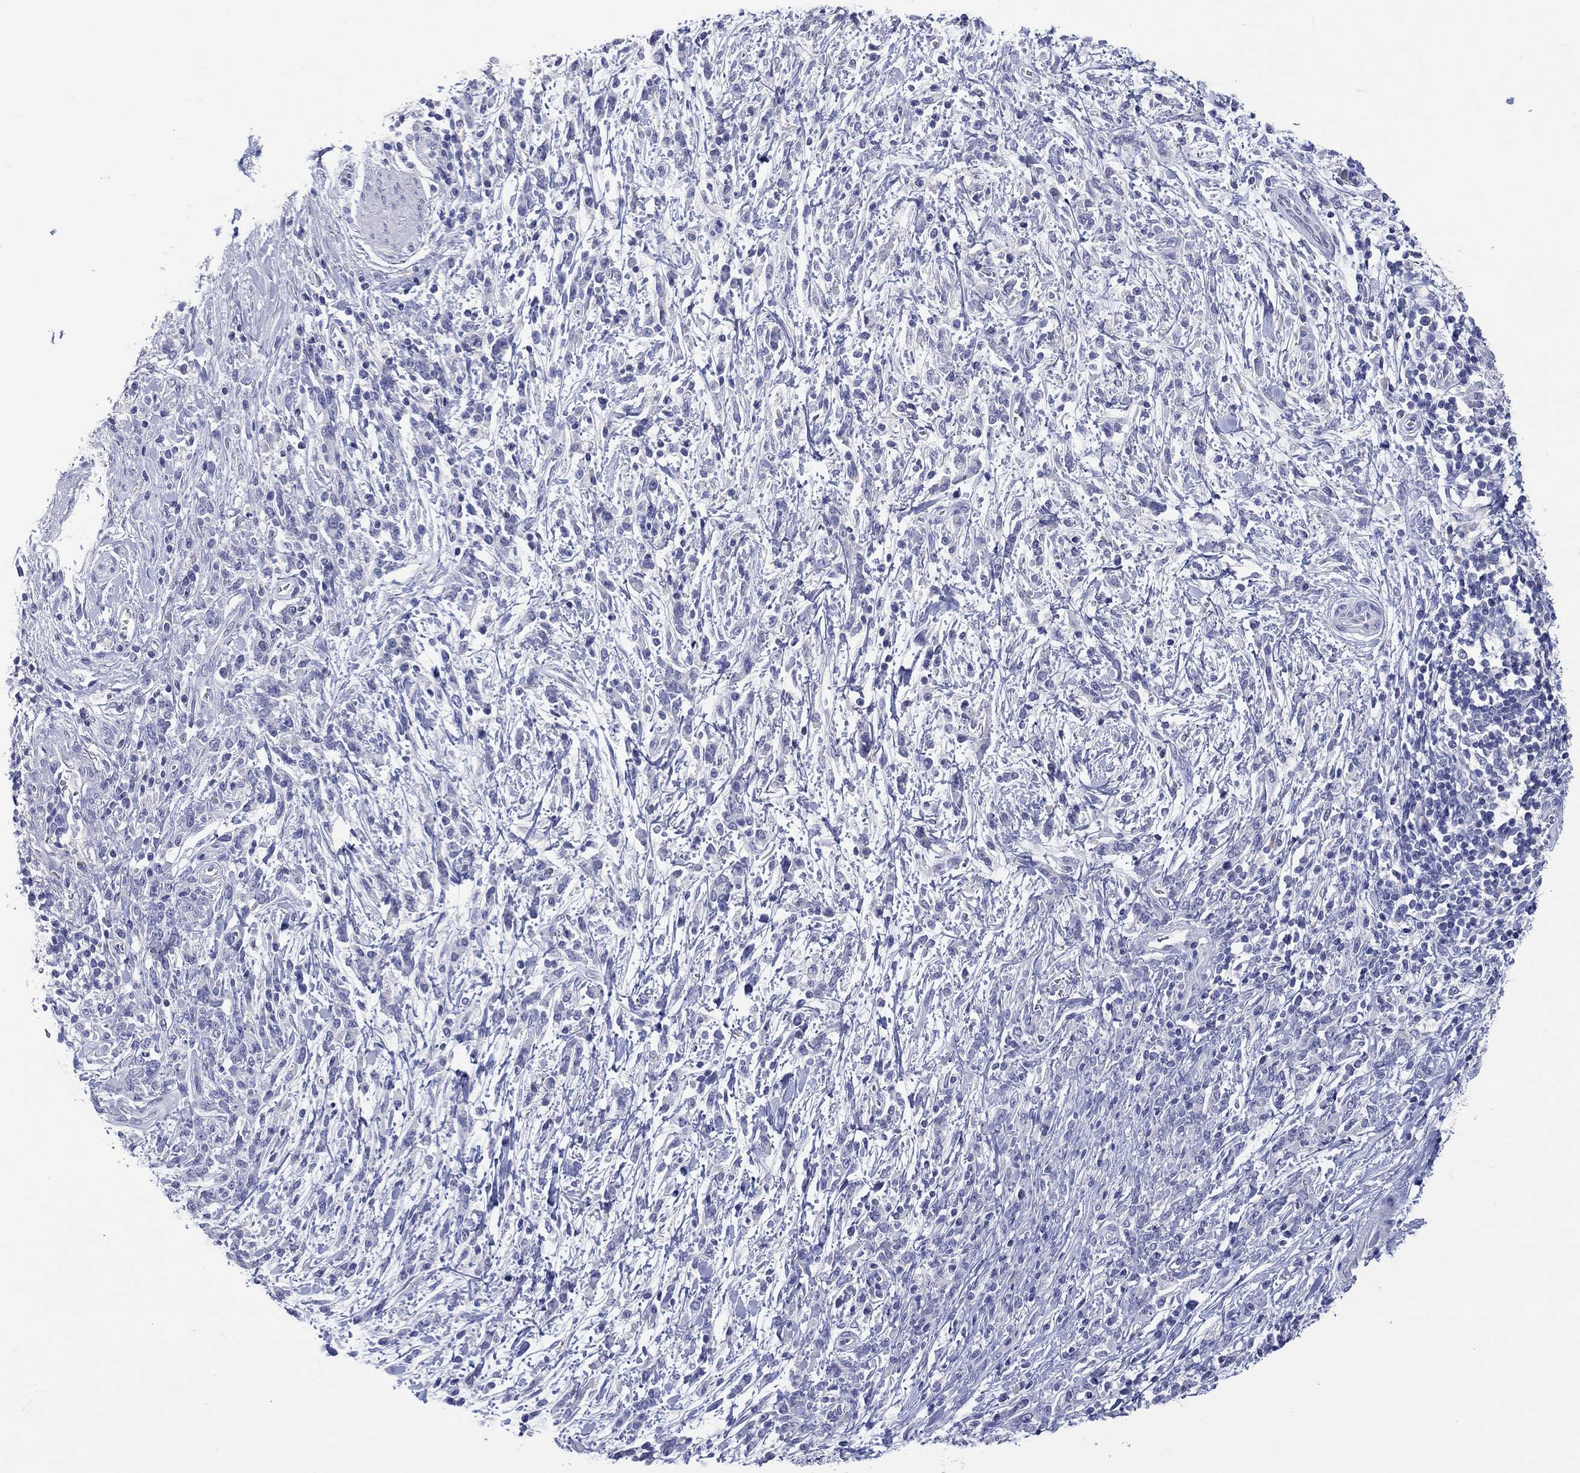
{"staining": {"intensity": "negative", "quantity": "none", "location": "none"}, "tissue": "stomach cancer", "cell_type": "Tumor cells", "image_type": "cancer", "snomed": [{"axis": "morphology", "description": "Adenocarcinoma, NOS"}, {"axis": "topography", "description": "Stomach"}], "caption": "Histopathology image shows no protein expression in tumor cells of stomach adenocarcinoma tissue.", "gene": "TOMM20L", "patient": {"sex": "female", "age": 57}}